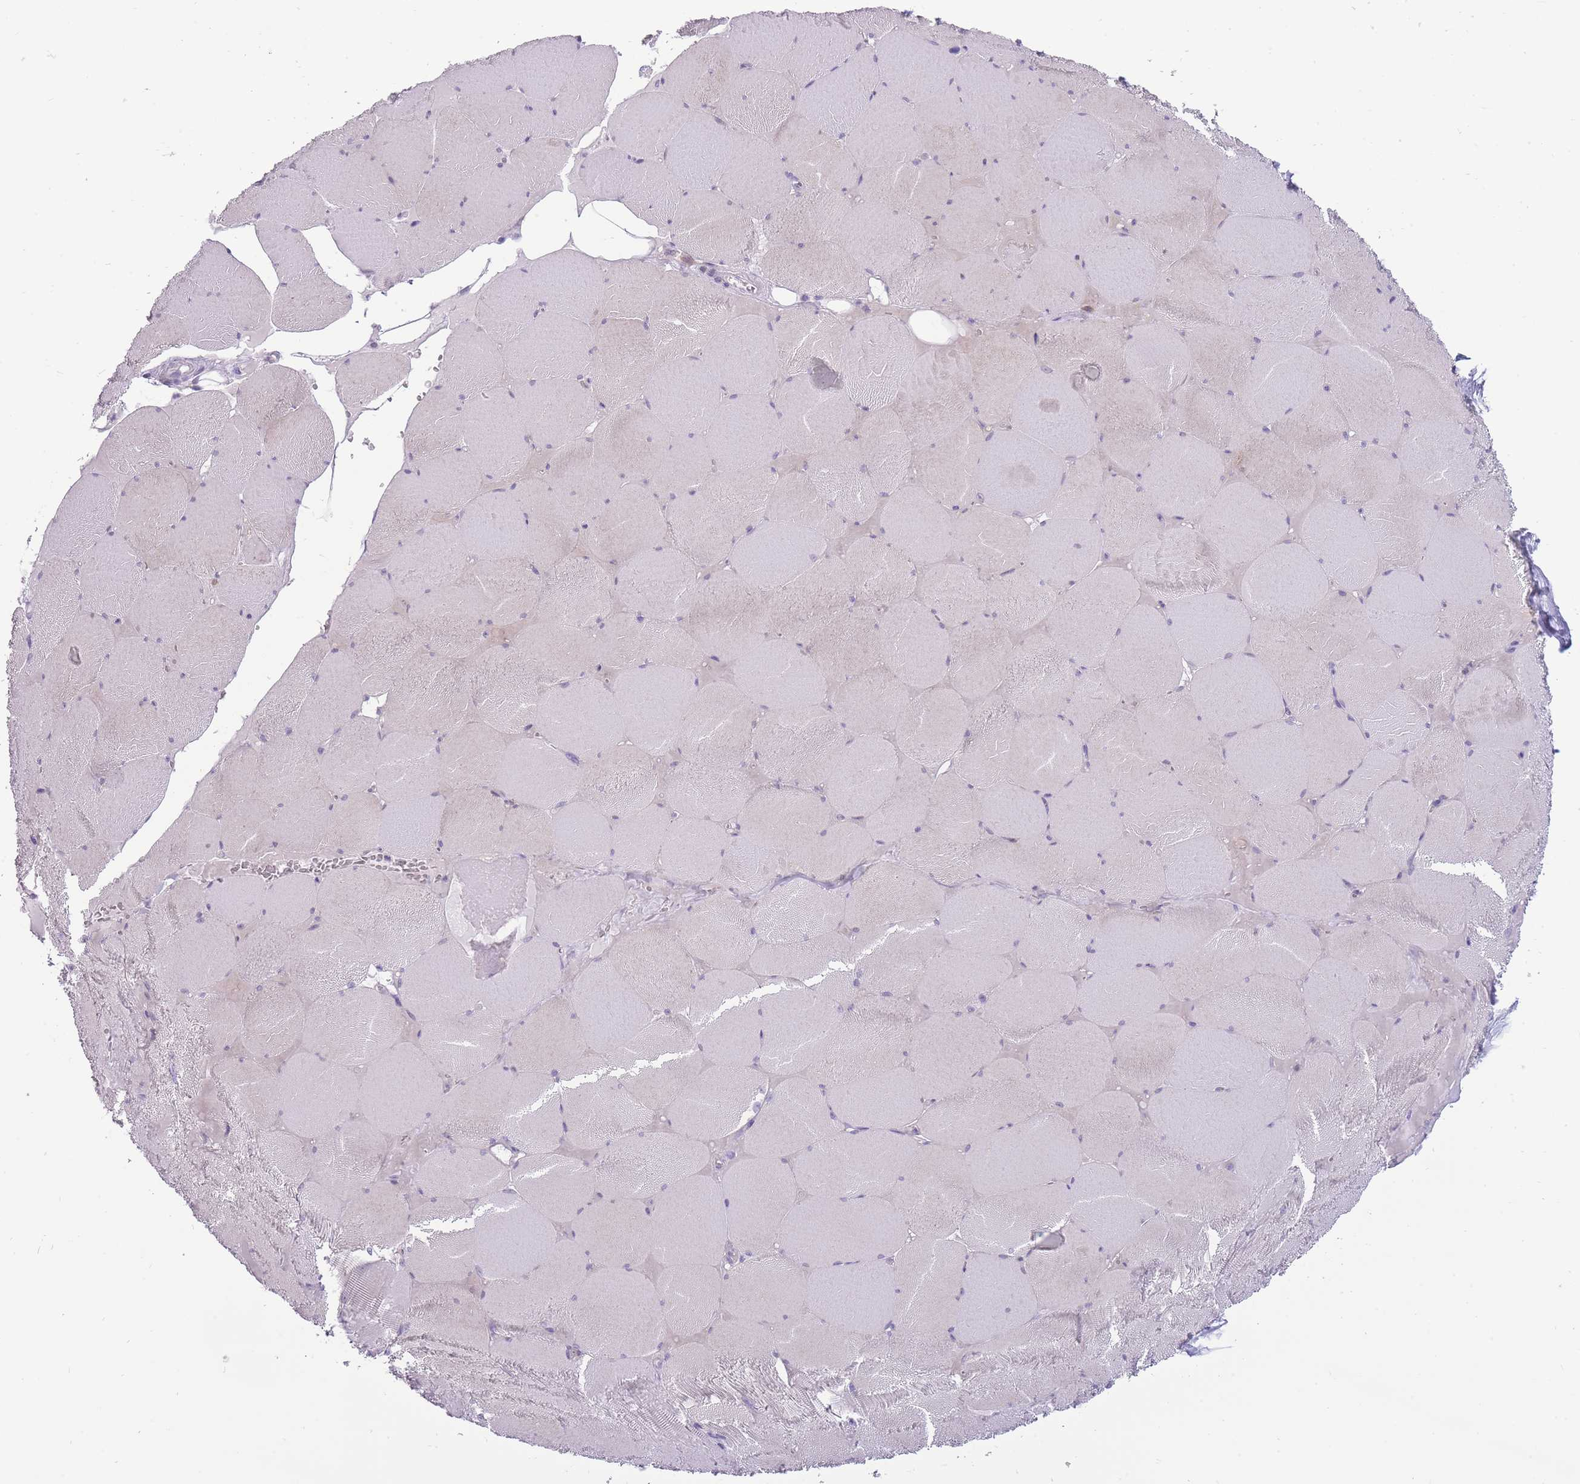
{"staining": {"intensity": "weak", "quantity": "<25%", "location": "cytoplasmic/membranous"}, "tissue": "skeletal muscle", "cell_type": "Myocytes", "image_type": "normal", "snomed": [{"axis": "morphology", "description": "Normal tissue, NOS"}, {"axis": "topography", "description": "Skeletal muscle"}, {"axis": "topography", "description": "Head-Neck"}], "caption": "Immunohistochemical staining of unremarkable skeletal muscle reveals no significant staining in myocytes.", "gene": "ERICH4", "patient": {"sex": "male", "age": 66}}